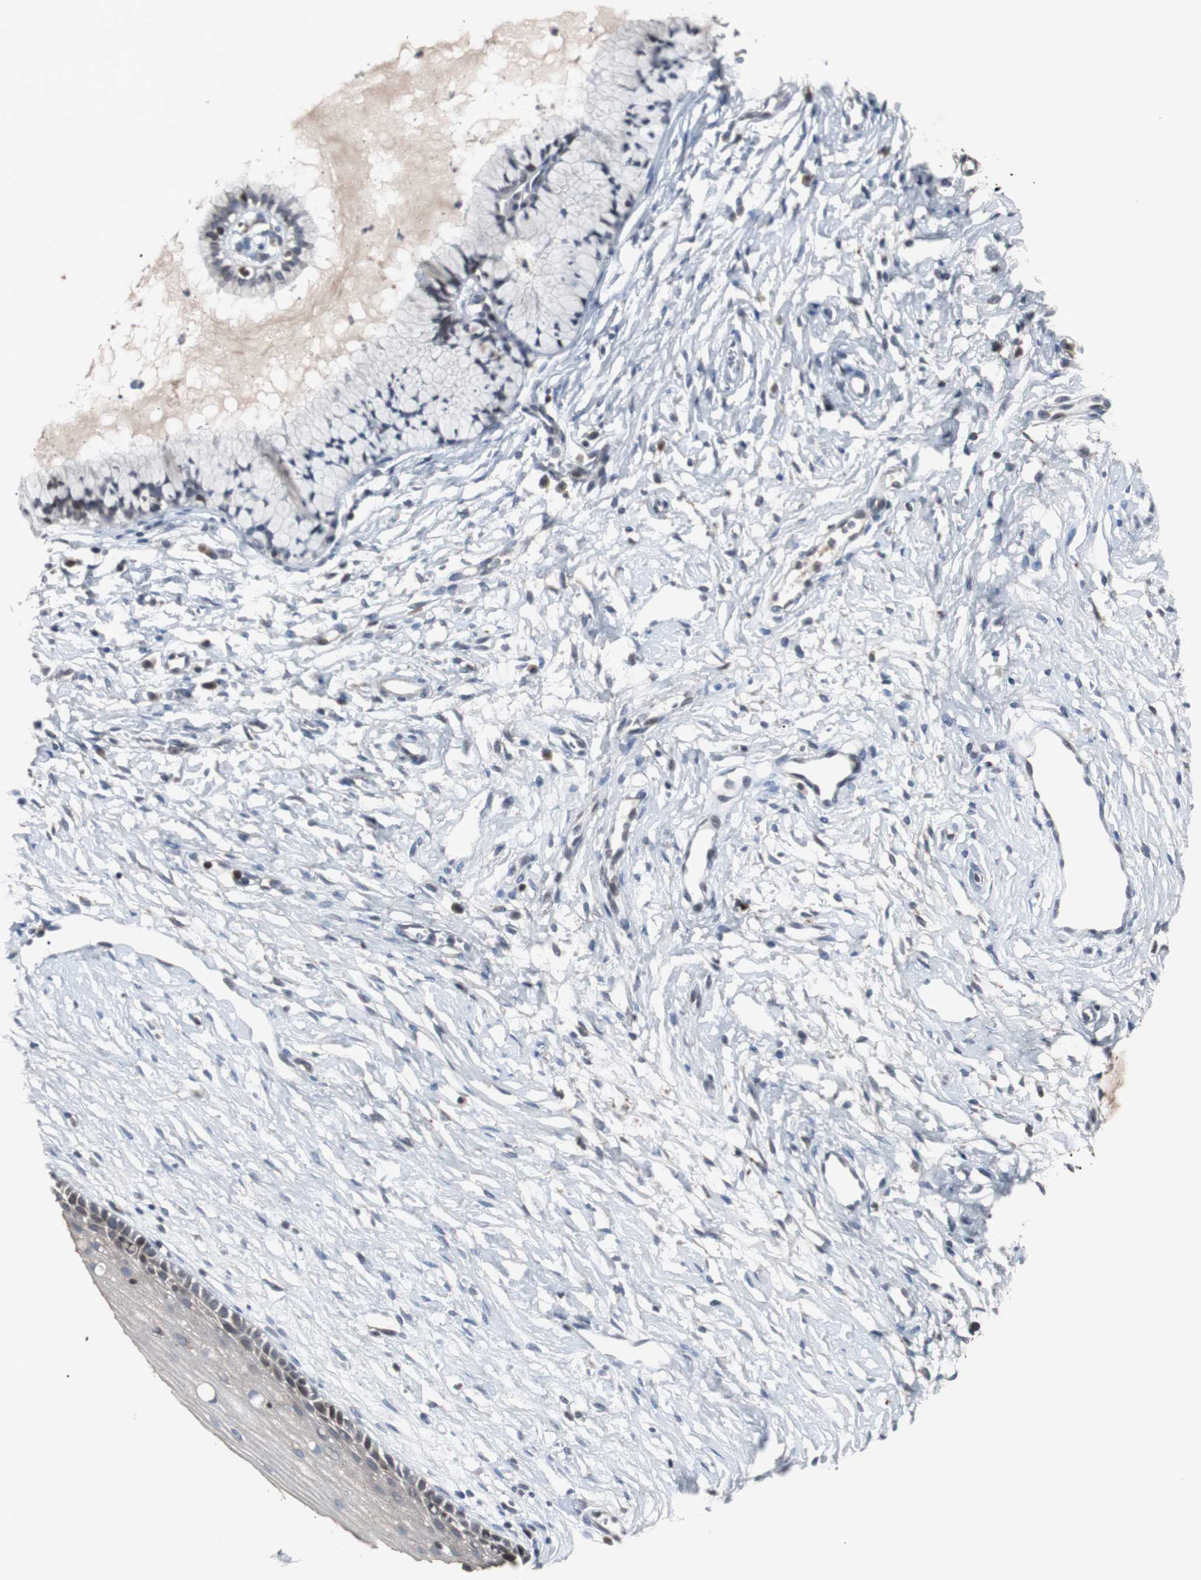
{"staining": {"intensity": "negative", "quantity": "none", "location": "none"}, "tissue": "cervix", "cell_type": "Glandular cells", "image_type": "normal", "snomed": [{"axis": "morphology", "description": "Normal tissue, NOS"}, {"axis": "topography", "description": "Cervix"}], "caption": "Immunohistochemistry (IHC) of normal cervix reveals no staining in glandular cells. Brightfield microscopy of immunohistochemistry (IHC) stained with DAB (3,3'-diaminobenzidine) (brown) and hematoxylin (blue), captured at high magnification.", "gene": "ZNF396", "patient": {"sex": "female", "age": 46}}